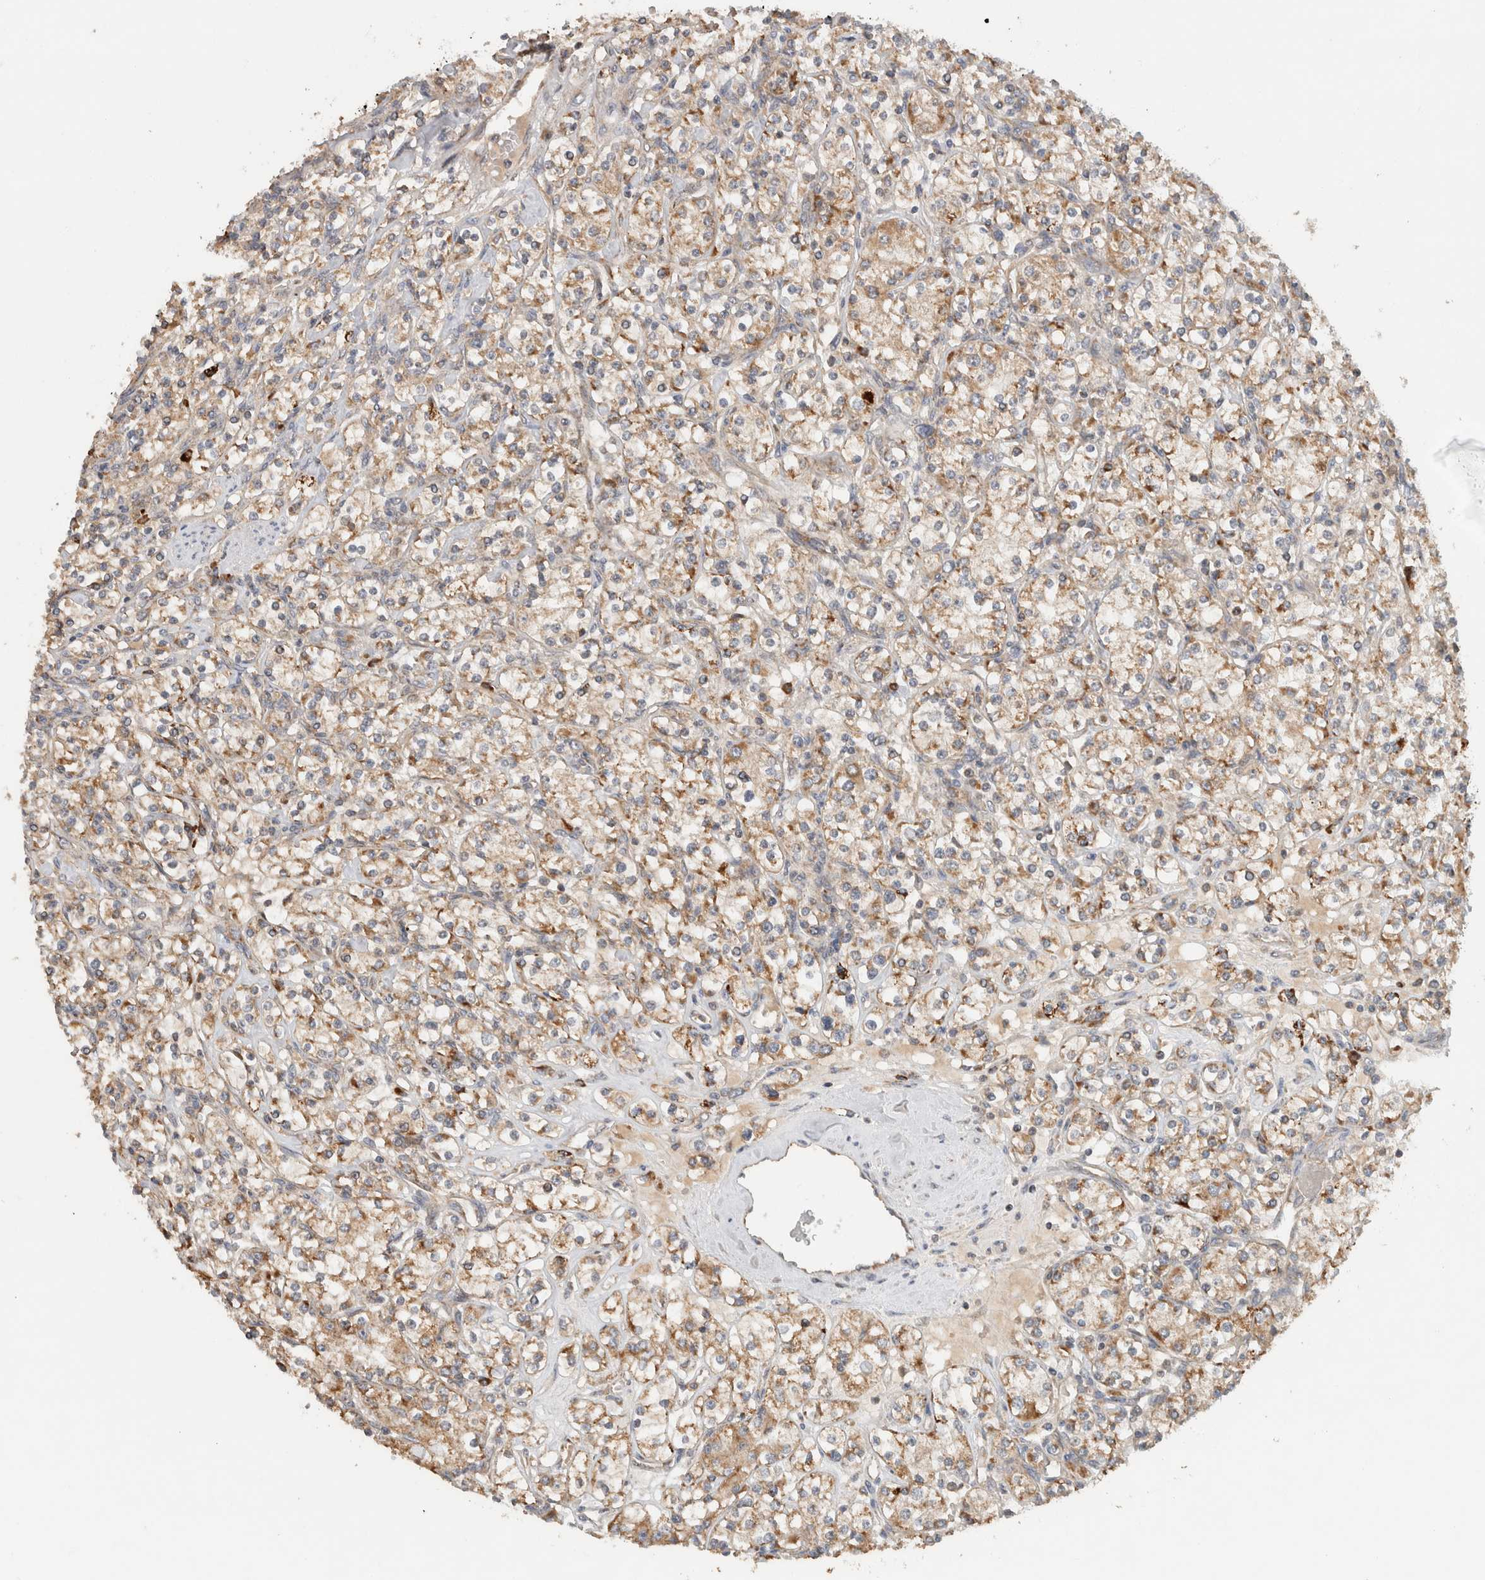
{"staining": {"intensity": "moderate", "quantity": ">75%", "location": "cytoplasmic/membranous"}, "tissue": "renal cancer", "cell_type": "Tumor cells", "image_type": "cancer", "snomed": [{"axis": "morphology", "description": "Adenocarcinoma, NOS"}, {"axis": "topography", "description": "Kidney"}], "caption": "Human renal cancer (adenocarcinoma) stained with a brown dye reveals moderate cytoplasmic/membranous positive positivity in about >75% of tumor cells.", "gene": "AMPD1", "patient": {"sex": "male", "age": 77}}